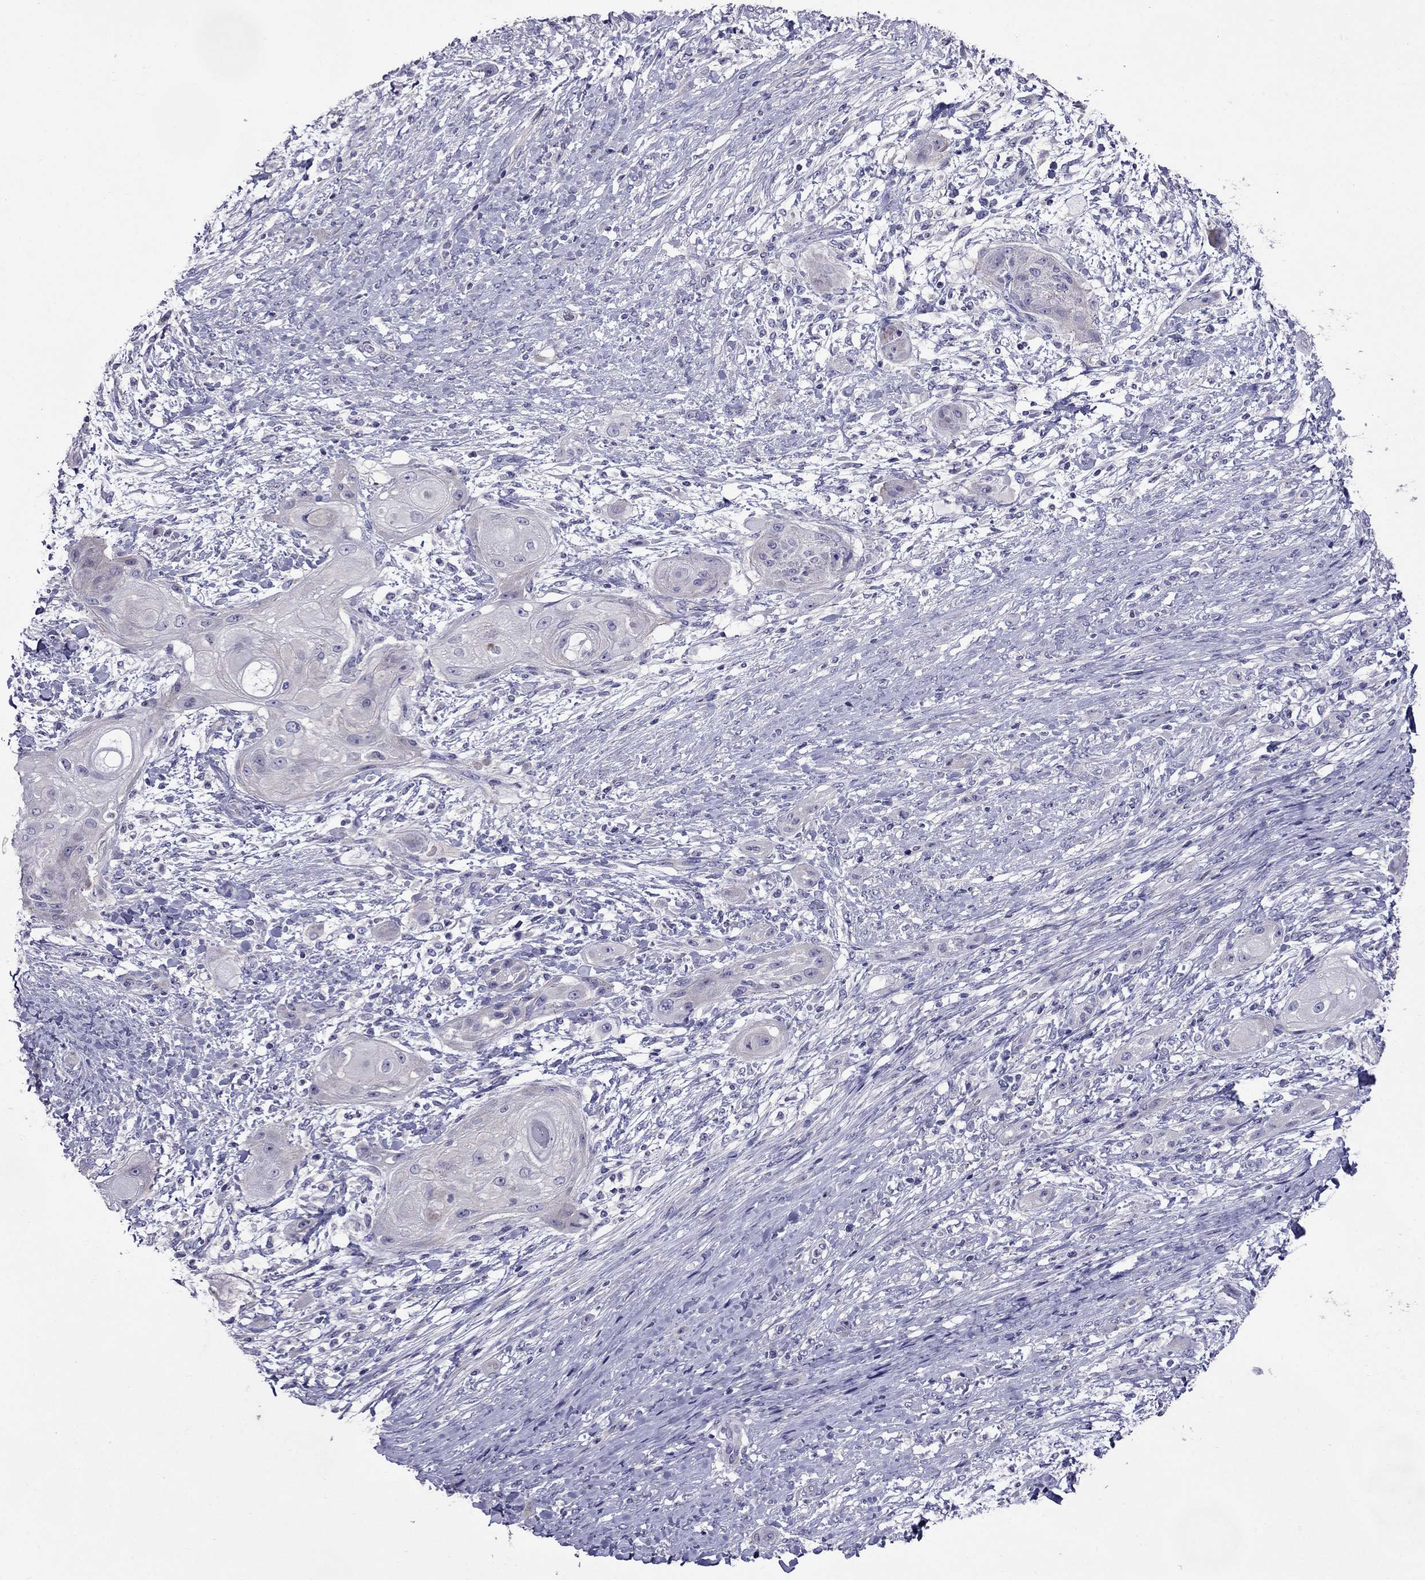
{"staining": {"intensity": "negative", "quantity": "none", "location": "none"}, "tissue": "skin cancer", "cell_type": "Tumor cells", "image_type": "cancer", "snomed": [{"axis": "morphology", "description": "Squamous cell carcinoma, NOS"}, {"axis": "topography", "description": "Skin"}], "caption": "The IHC micrograph has no significant staining in tumor cells of squamous cell carcinoma (skin) tissue. The staining is performed using DAB brown chromogen with nuclei counter-stained in using hematoxylin.", "gene": "OXCT2", "patient": {"sex": "male", "age": 62}}